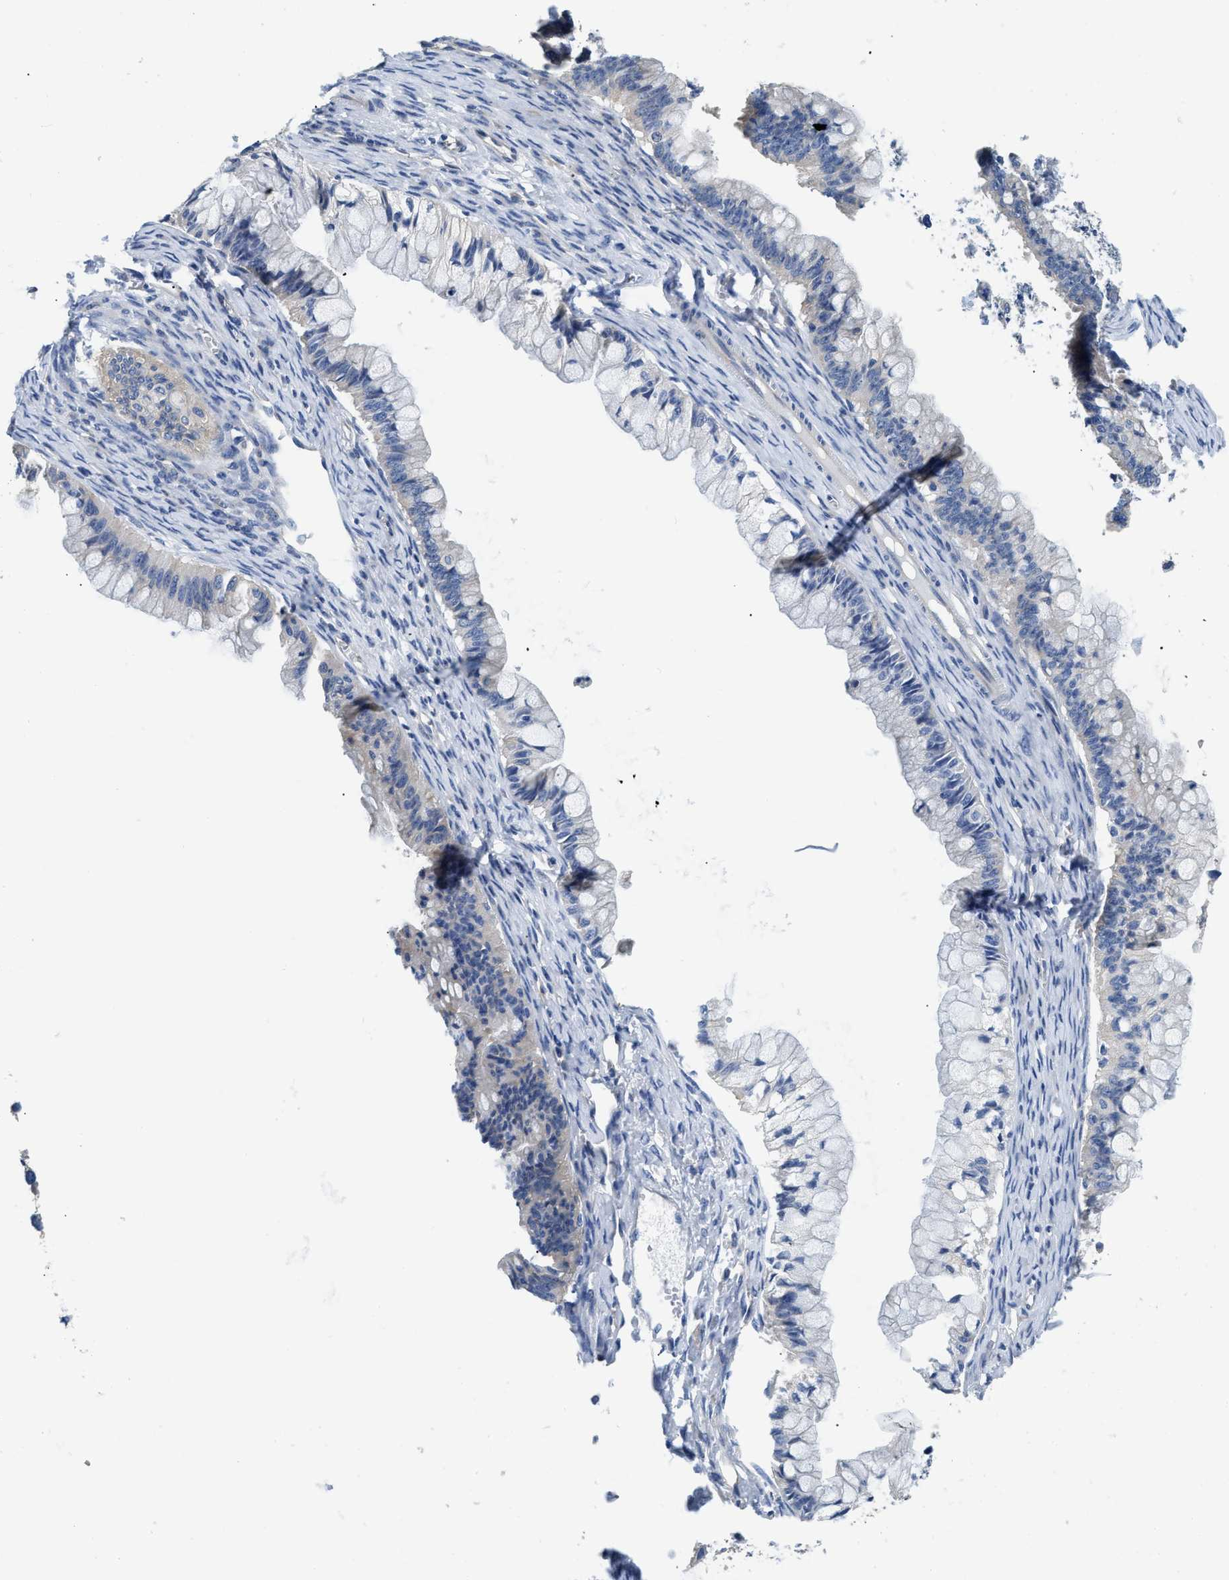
{"staining": {"intensity": "negative", "quantity": "none", "location": "none"}, "tissue": "ovarian cancer", "cell_type": "Tumor cells", "image_type": "cancer", "snomed": [{"axis": "morphology", "description": "Cystadenocarcinoma, mucinous, NOS"}, {"axis": "topography", "description": "Ovary"}], "caption": "Immunohistochemistry of ovarian mucinous cystadenocarcinoma demonstrates no expression in tumor cells. (IHC, brightfield microscopy, high magnification).", "gene": "CSDE1", "patient": {"sex": "female", "age": 57}}